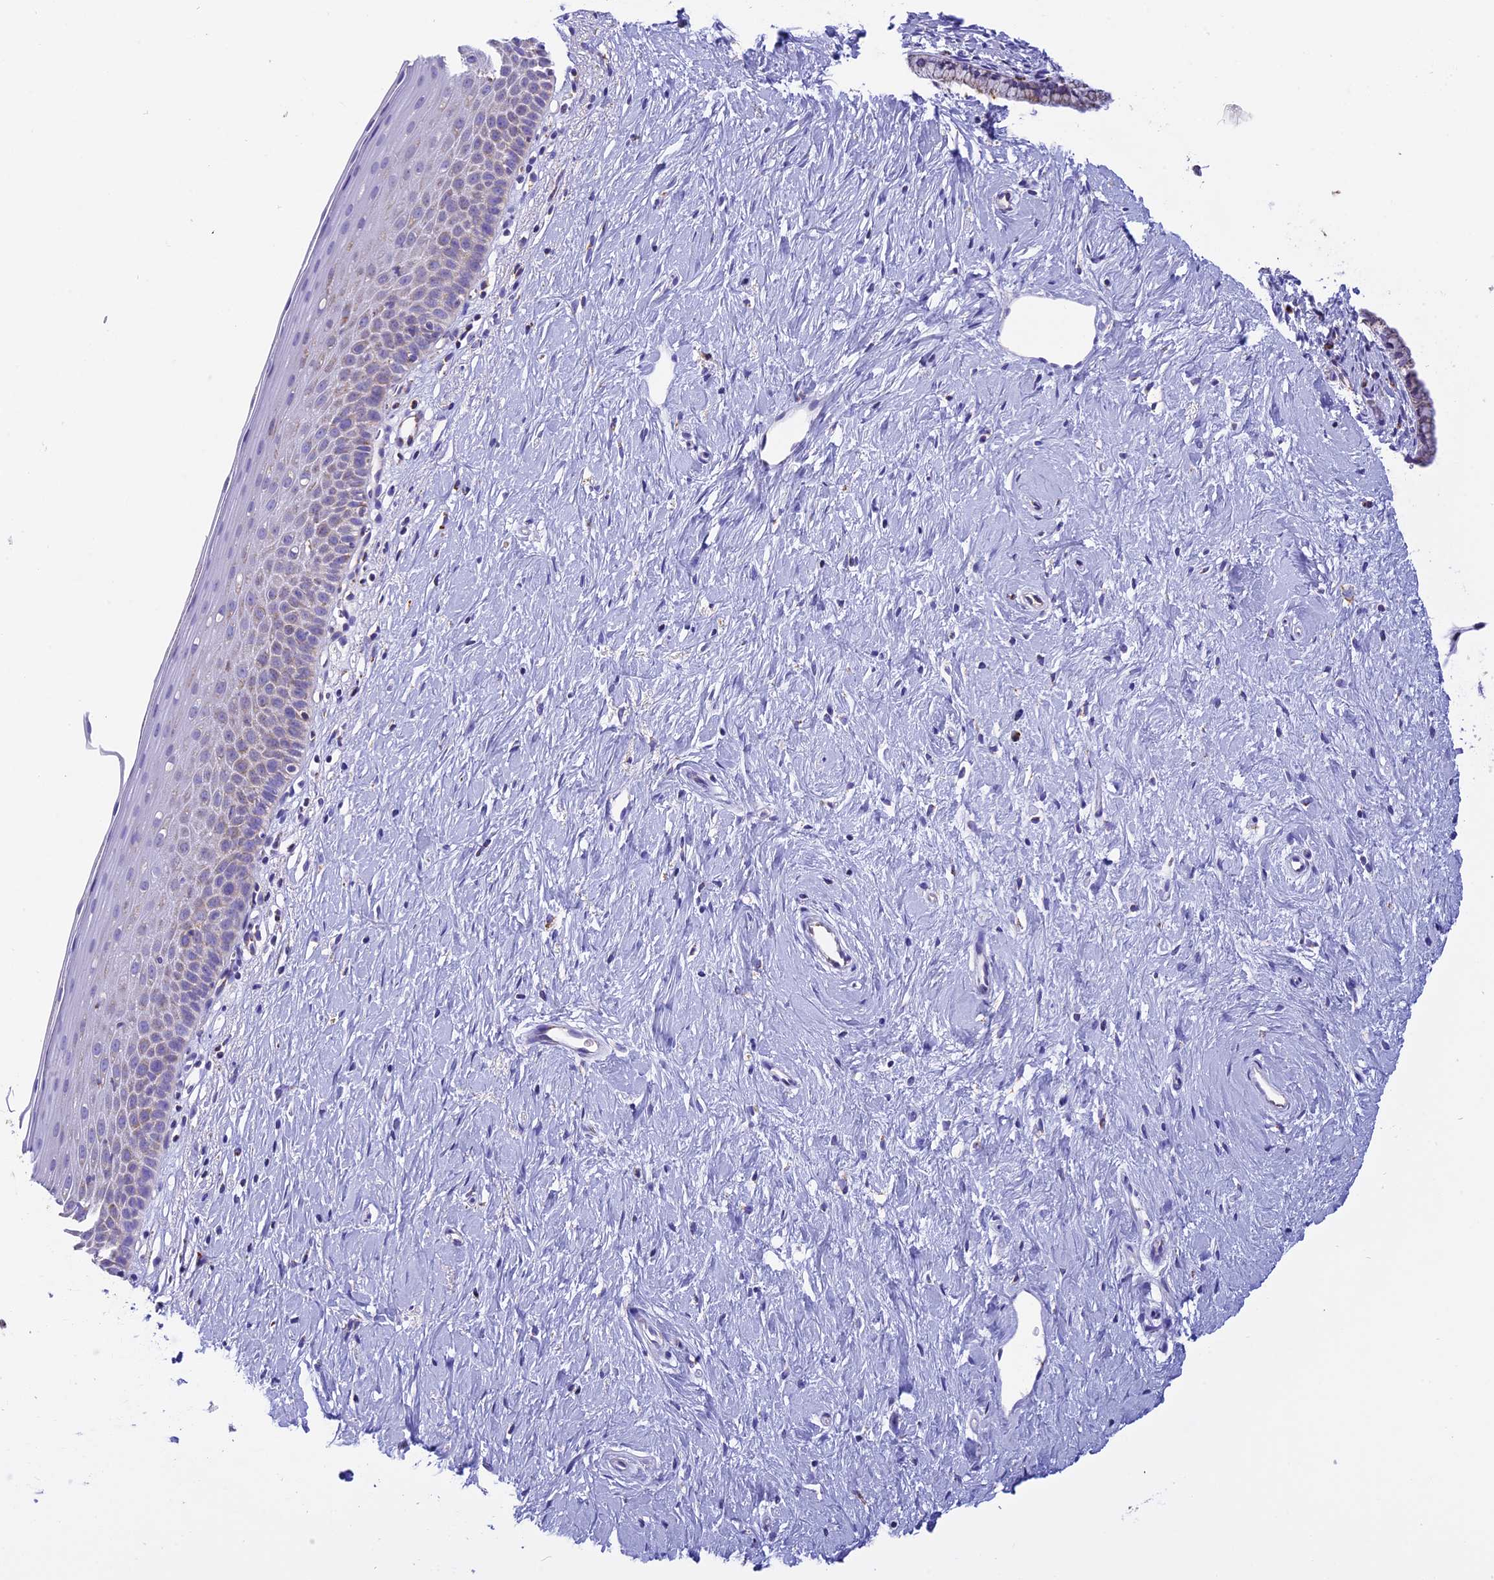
{"staining": {"intensity": "weak", "quantity": ">75%", "location": "cytoplasmic/membranous"}, "tissue": "cervix", "cell_type": "Glandular cells", "image_type": "normal", "snomed": [{"axis": "morphology", "description": "Normal tissue, NOS"}, {"axis": "topography", "description": "Cervix"}], "caption": "Cervix stained with DAB immunohistochemistry displays low levels of weak cytoplasmic/membranous expression in about >75% of glandular cells.", "gene": "KCNG1", "patient": {"sex": "female", "age": 57}}